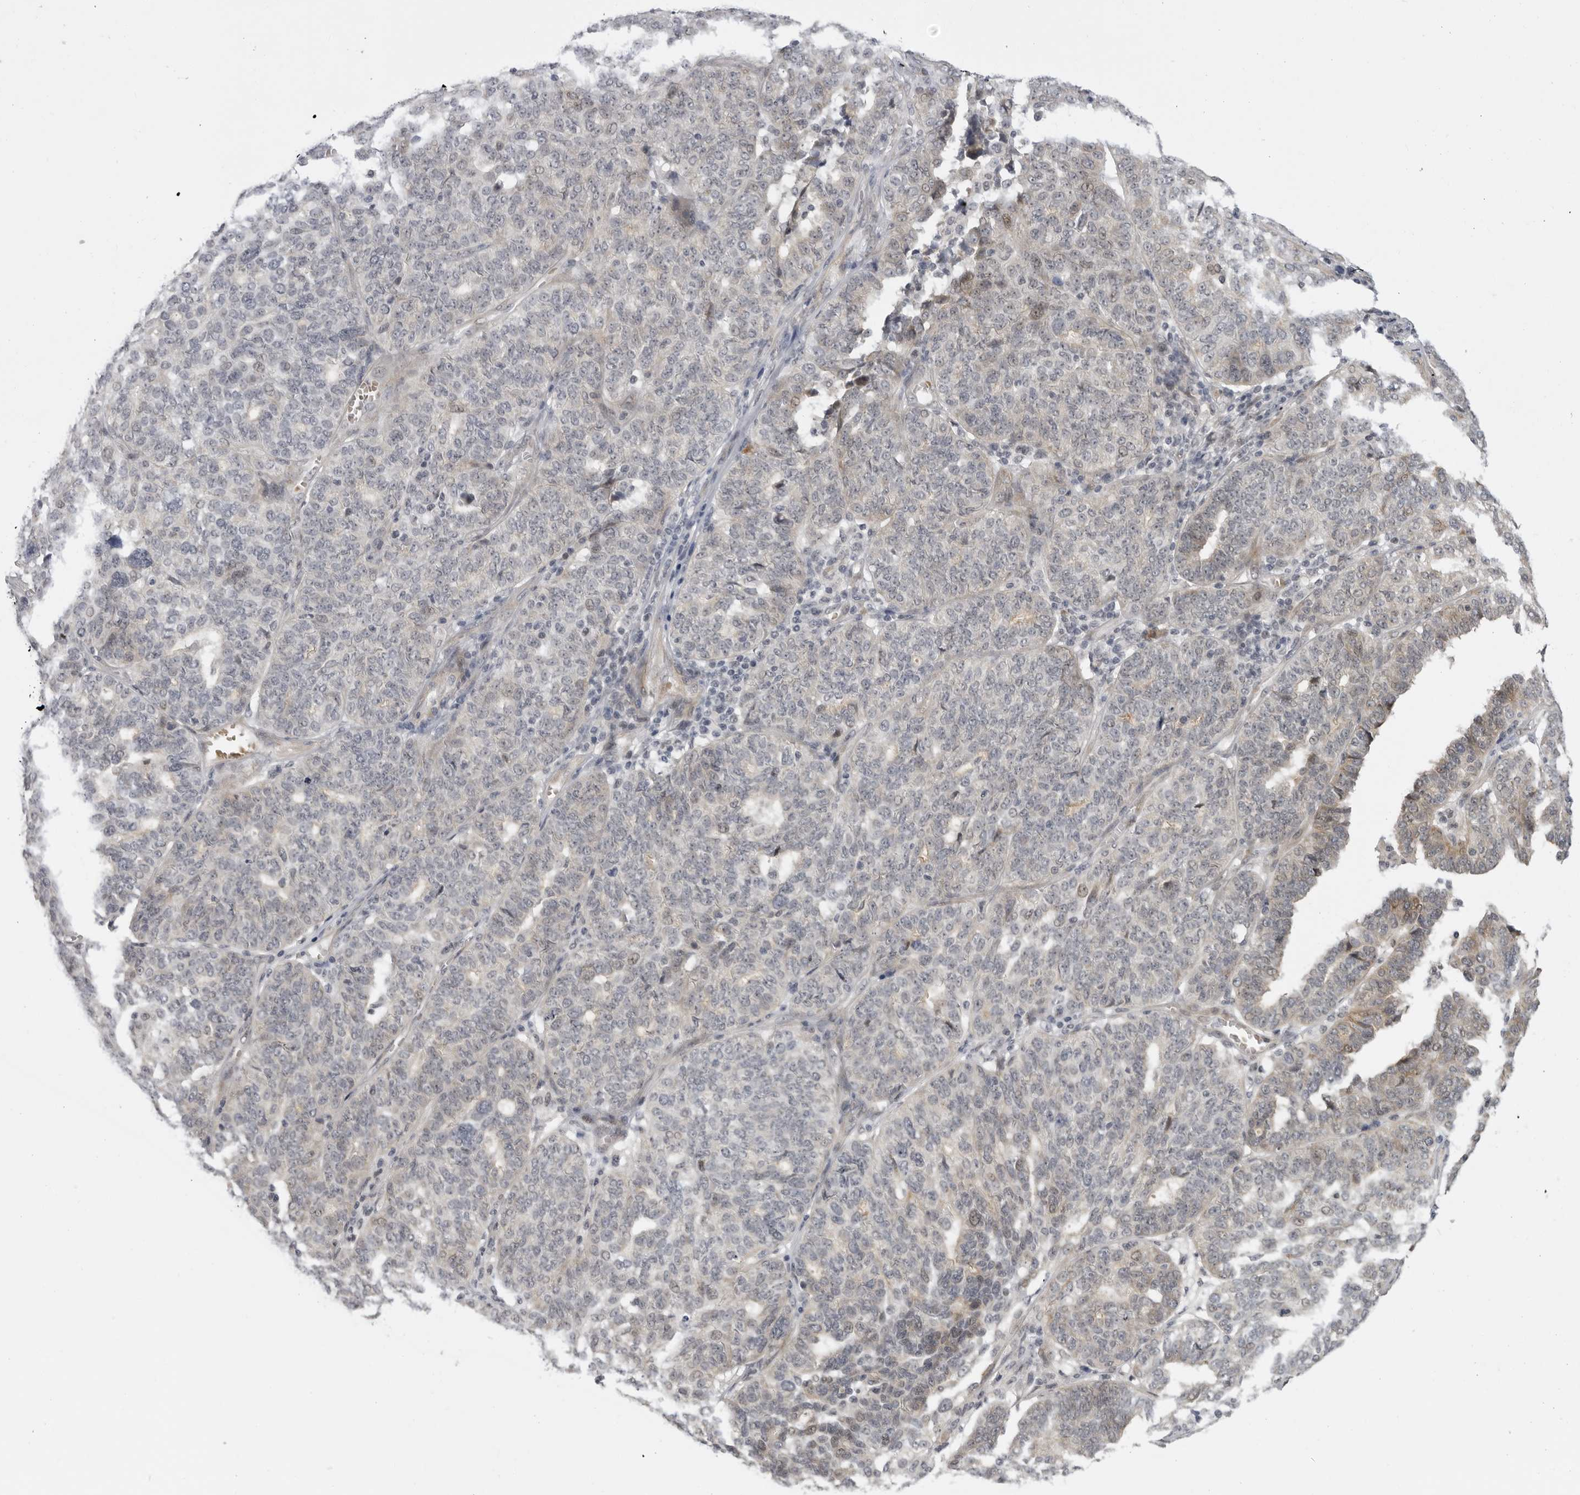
{"staining": {"intensity": "negative", "quantity": "none", "location": "none"}, "tissue": "ovarian cancer", "cell_type": "Tumor cells", "image_type": "cancer", "snomed": [{"axis": "morphology", "description": "Cystadenocarcinoma, serous, NOS"}, {"axis": "topography", "description": "Ovary"}], "caption": "Immunohistochemical staining of ovarian cancer (serous cystadenocarcinoma) shows no significant positivity in tumor cells.", "gene": "ALPK2", "patient": {"sex": "female", "age": 59}}